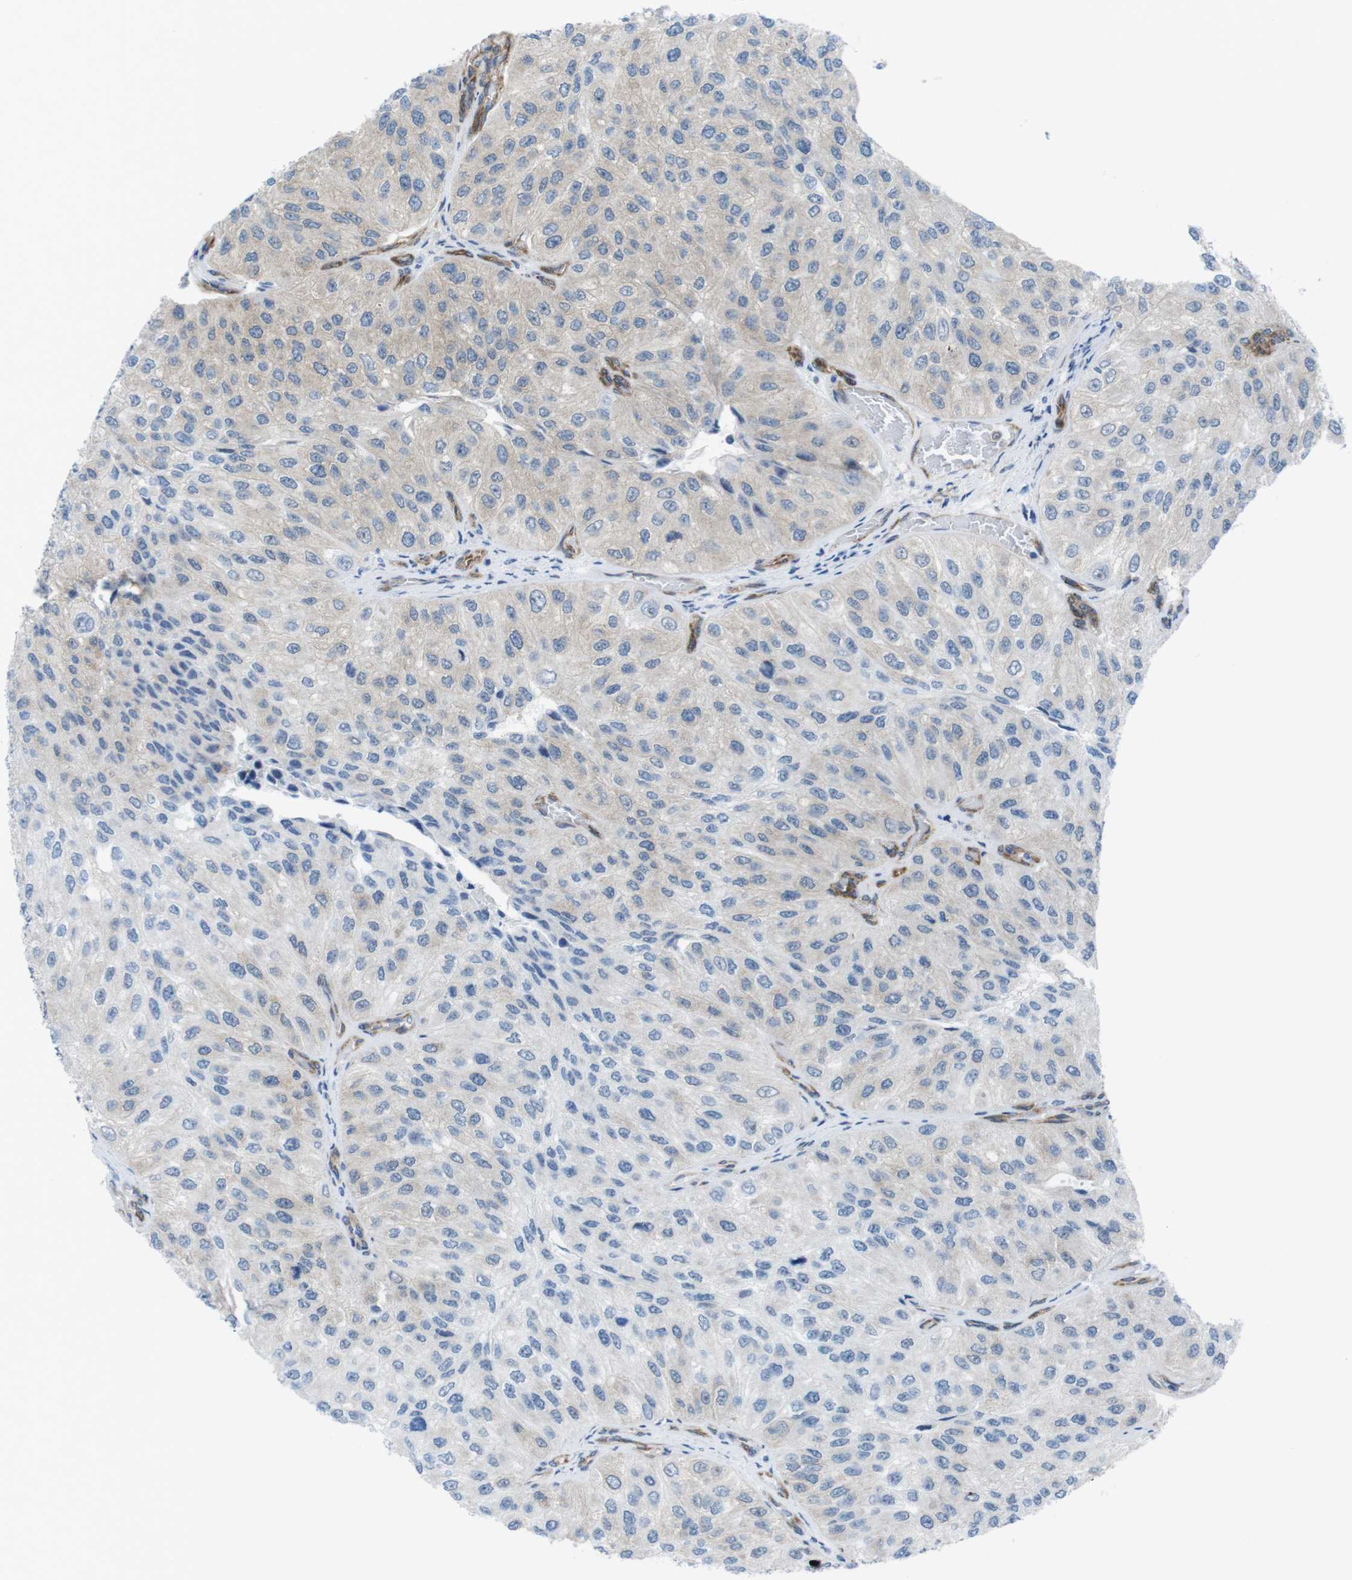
{"staining": {"intensity": "weak", "quantity": "<25%", "location": "cytoplasmic/membranous"}, "tissue": "urothelial cancer", "cell_type": "Tumor cells", "image_type": "cancer", "snomed": [{"axis": "morphology", "description": "Urothelial carcinoma, High grade"}, {"axis": "topography", "description": "Kidney"}, {"axis": "topography", "description": "Urinary bladder"}], "caption": "Tumor cells show no significant protein positivity in urothelial cancer.", "gene": "DIAPH2", "patient": {"sex": "male", "age": 77}}